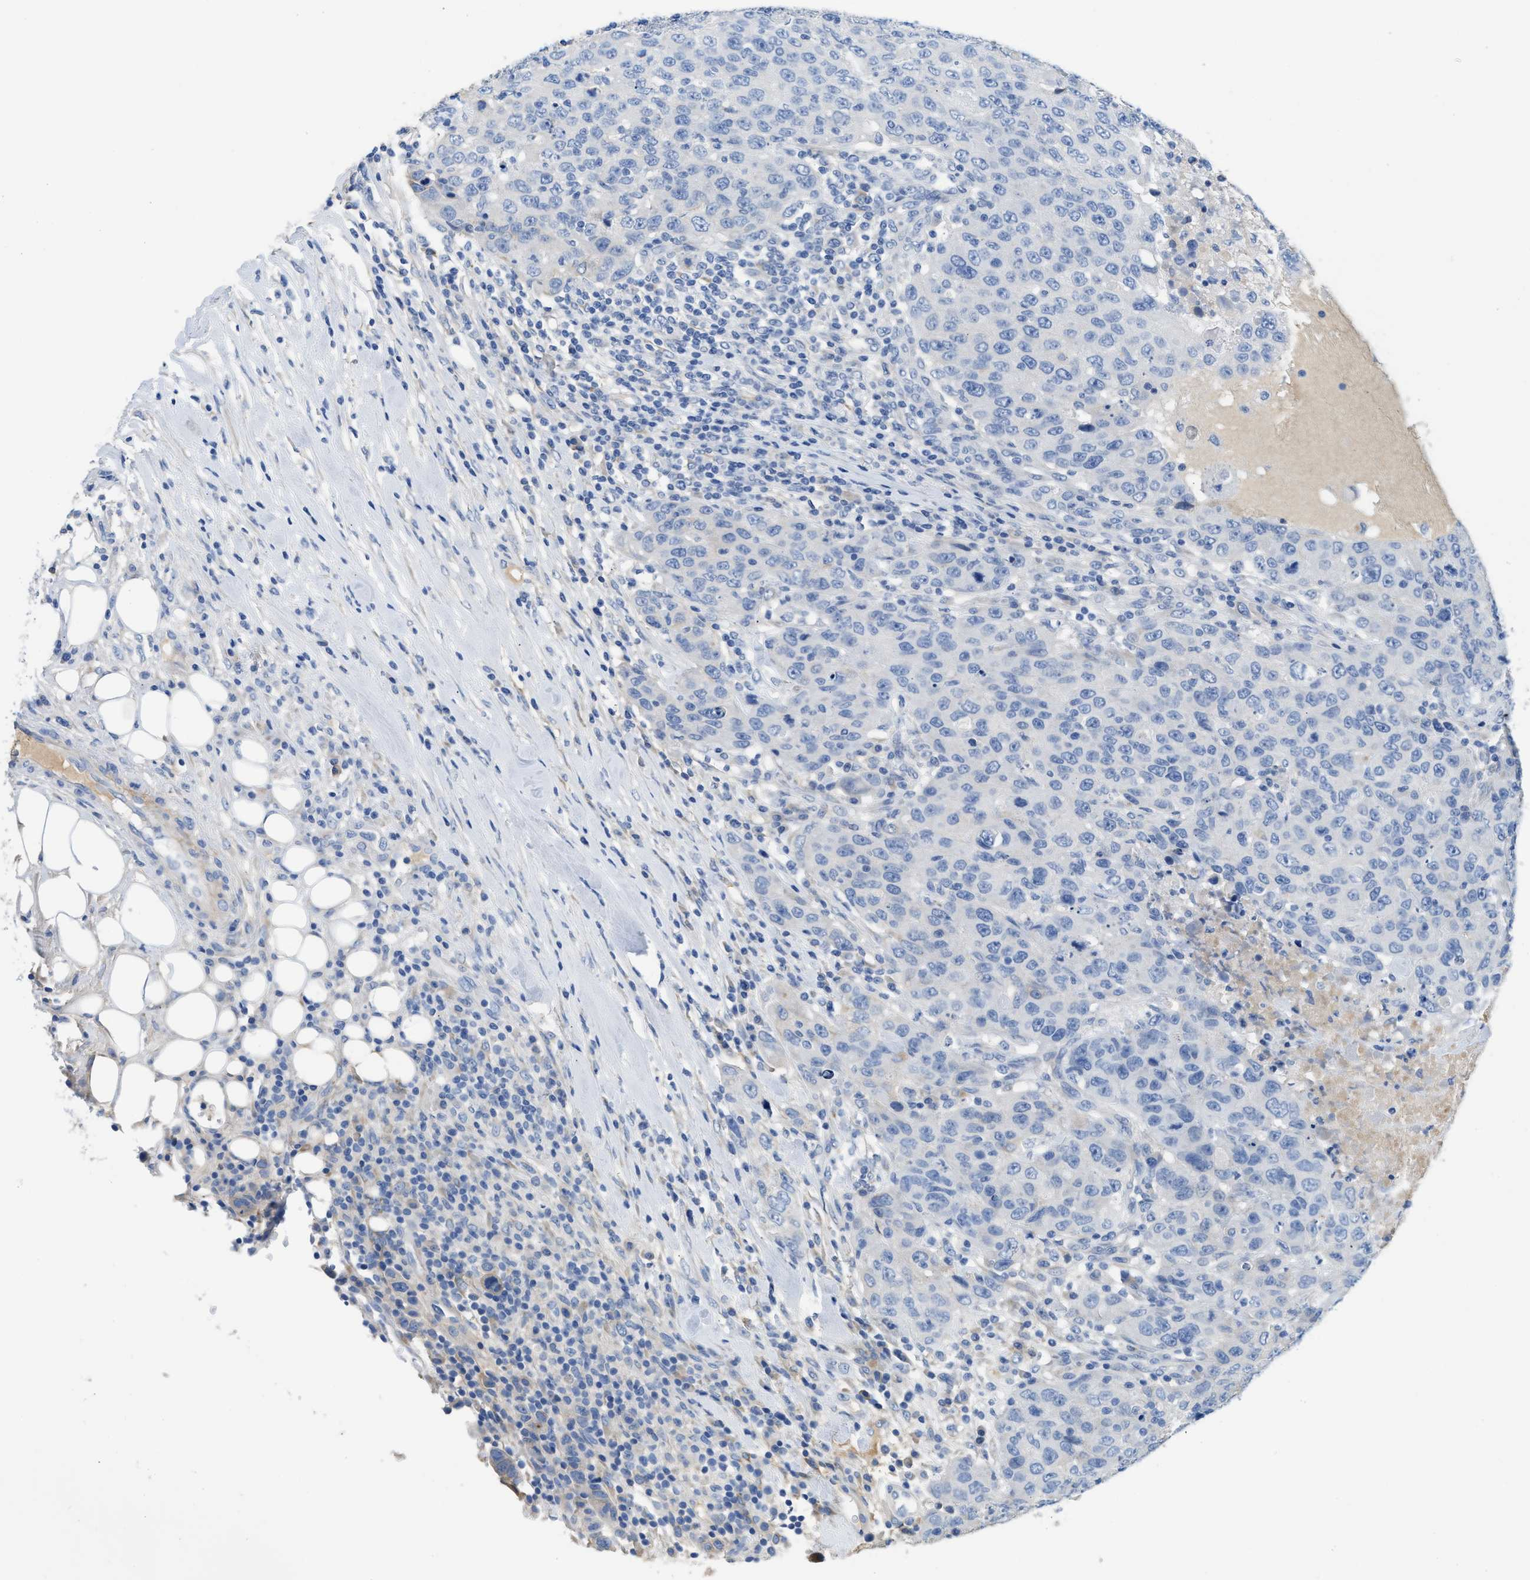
{"staining": {"intensity": "negative", "quantity": "none", "location": "none"}, "tissue": "breast cancer", "cell_type": "Tumor cells", "image_type": "cancer", "snomed": [{"axis": "morphology", "description": "Duct carcinoma"}, {"axis": "topography", "description": "Breast"}], "caption": "This is a histopathology image of immunohistochemistry (IHC) staining of breast intraductal carcinoma, which shows no expression in tumor cells. Brightfield microscopy of immunohistochemistry (IHC) stained with DAB (3,3'-diaminobenzidine) (brown) and hematoxylin (blue), captured at high magnification.", "gene": "C1S", "patient": {"sex": "female", "age": 37}}